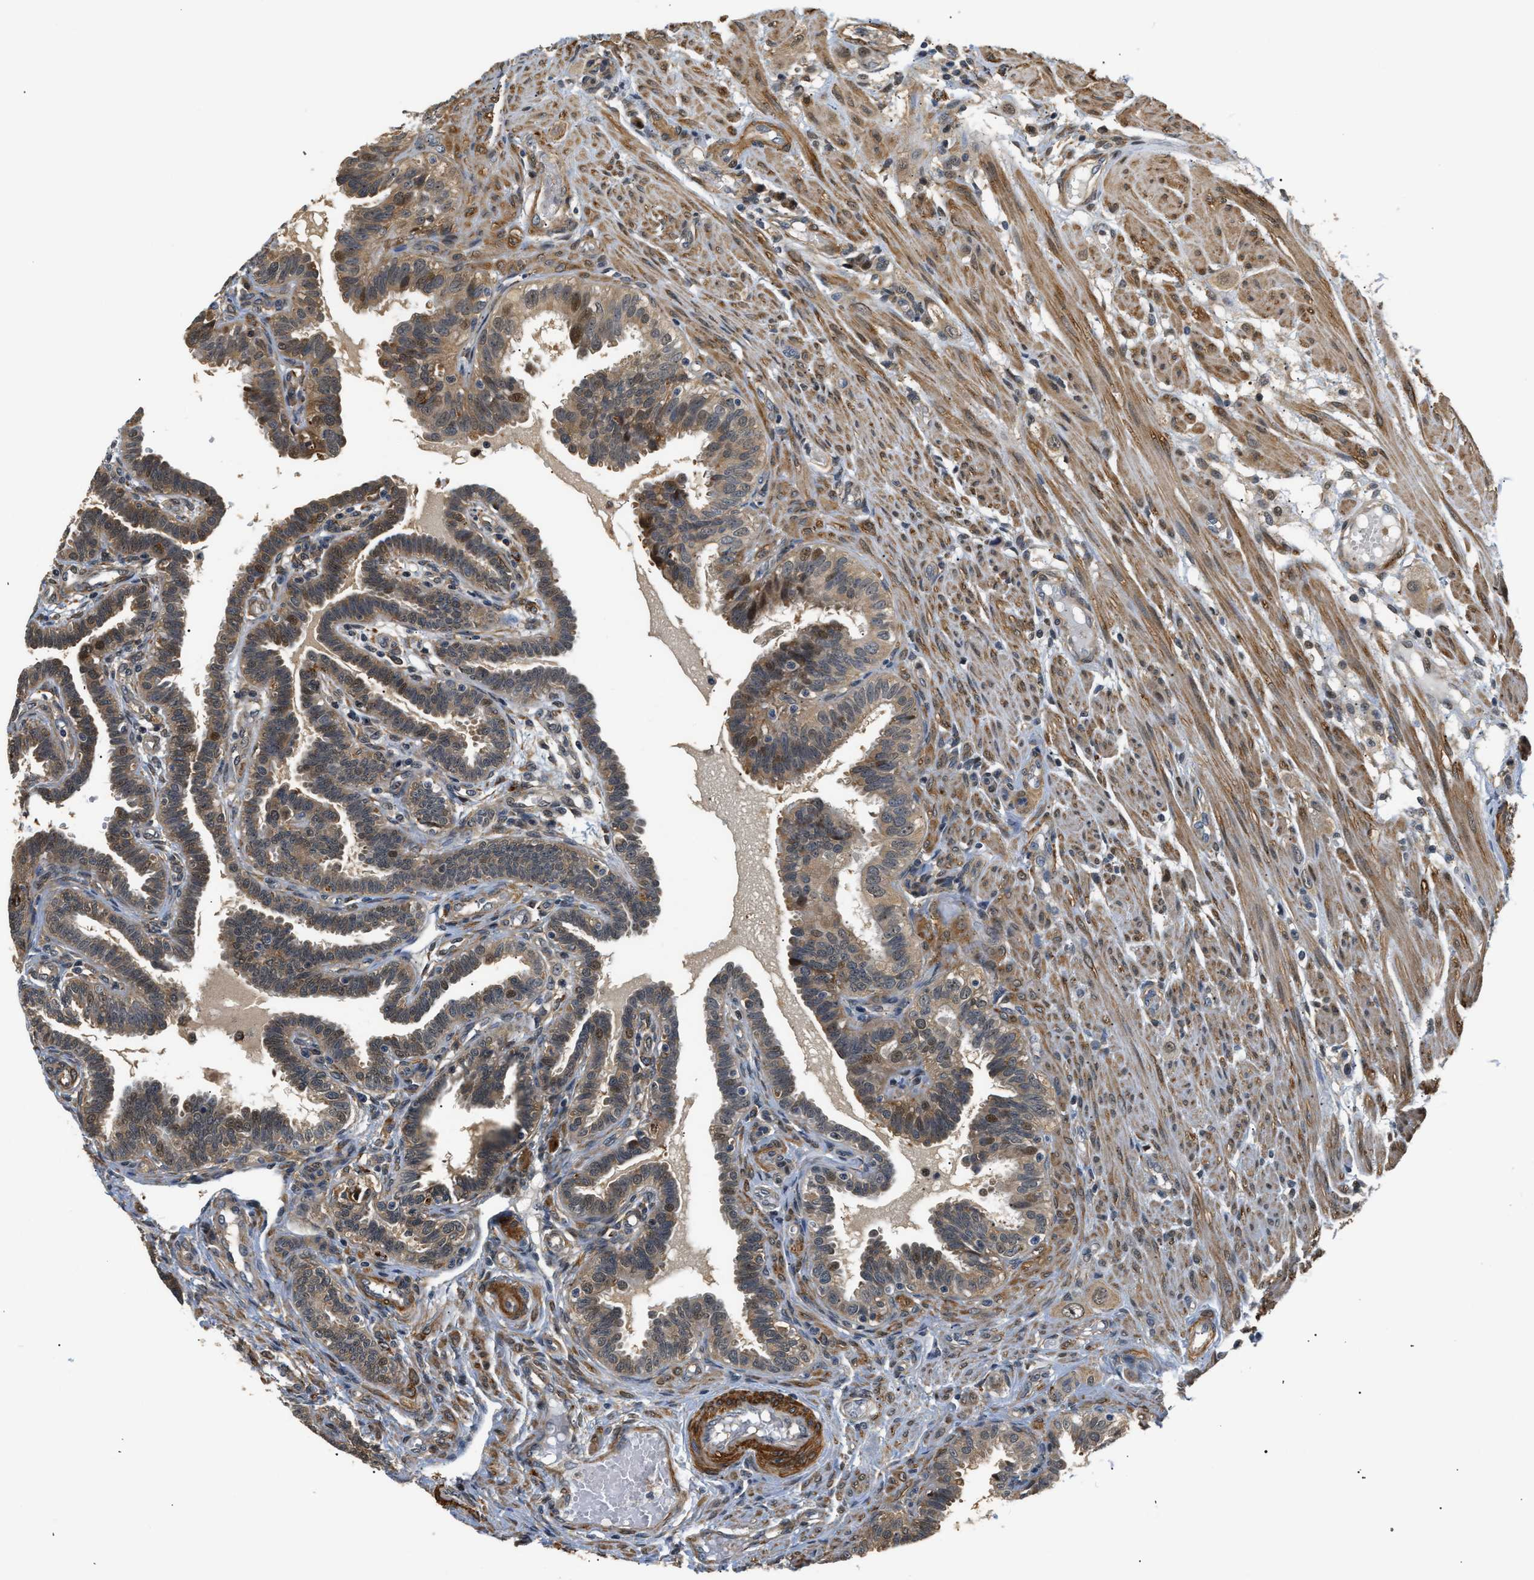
{"staining": {"intensity": "moderate", "quantity": ">75%", "location": "cytoplasmic/membranous"}, "tissue": "fallopian tube", "cell_type": "Glandular cells", "image_type": "normal", "snomed": [{"axis": "morphology", "description": "Normal tissue, NOS"}, {"axis": "topography", "description": "Fallopian tube"}, {"axis": "topography", "description": "Placenta"}], "caption": "Fallopian tube stained for a protein reveals moderate cytoplasmic/membranous positivity in glandular cells.", "gene": "LARP6", "patient": {"sex": "female", "age": 34}}